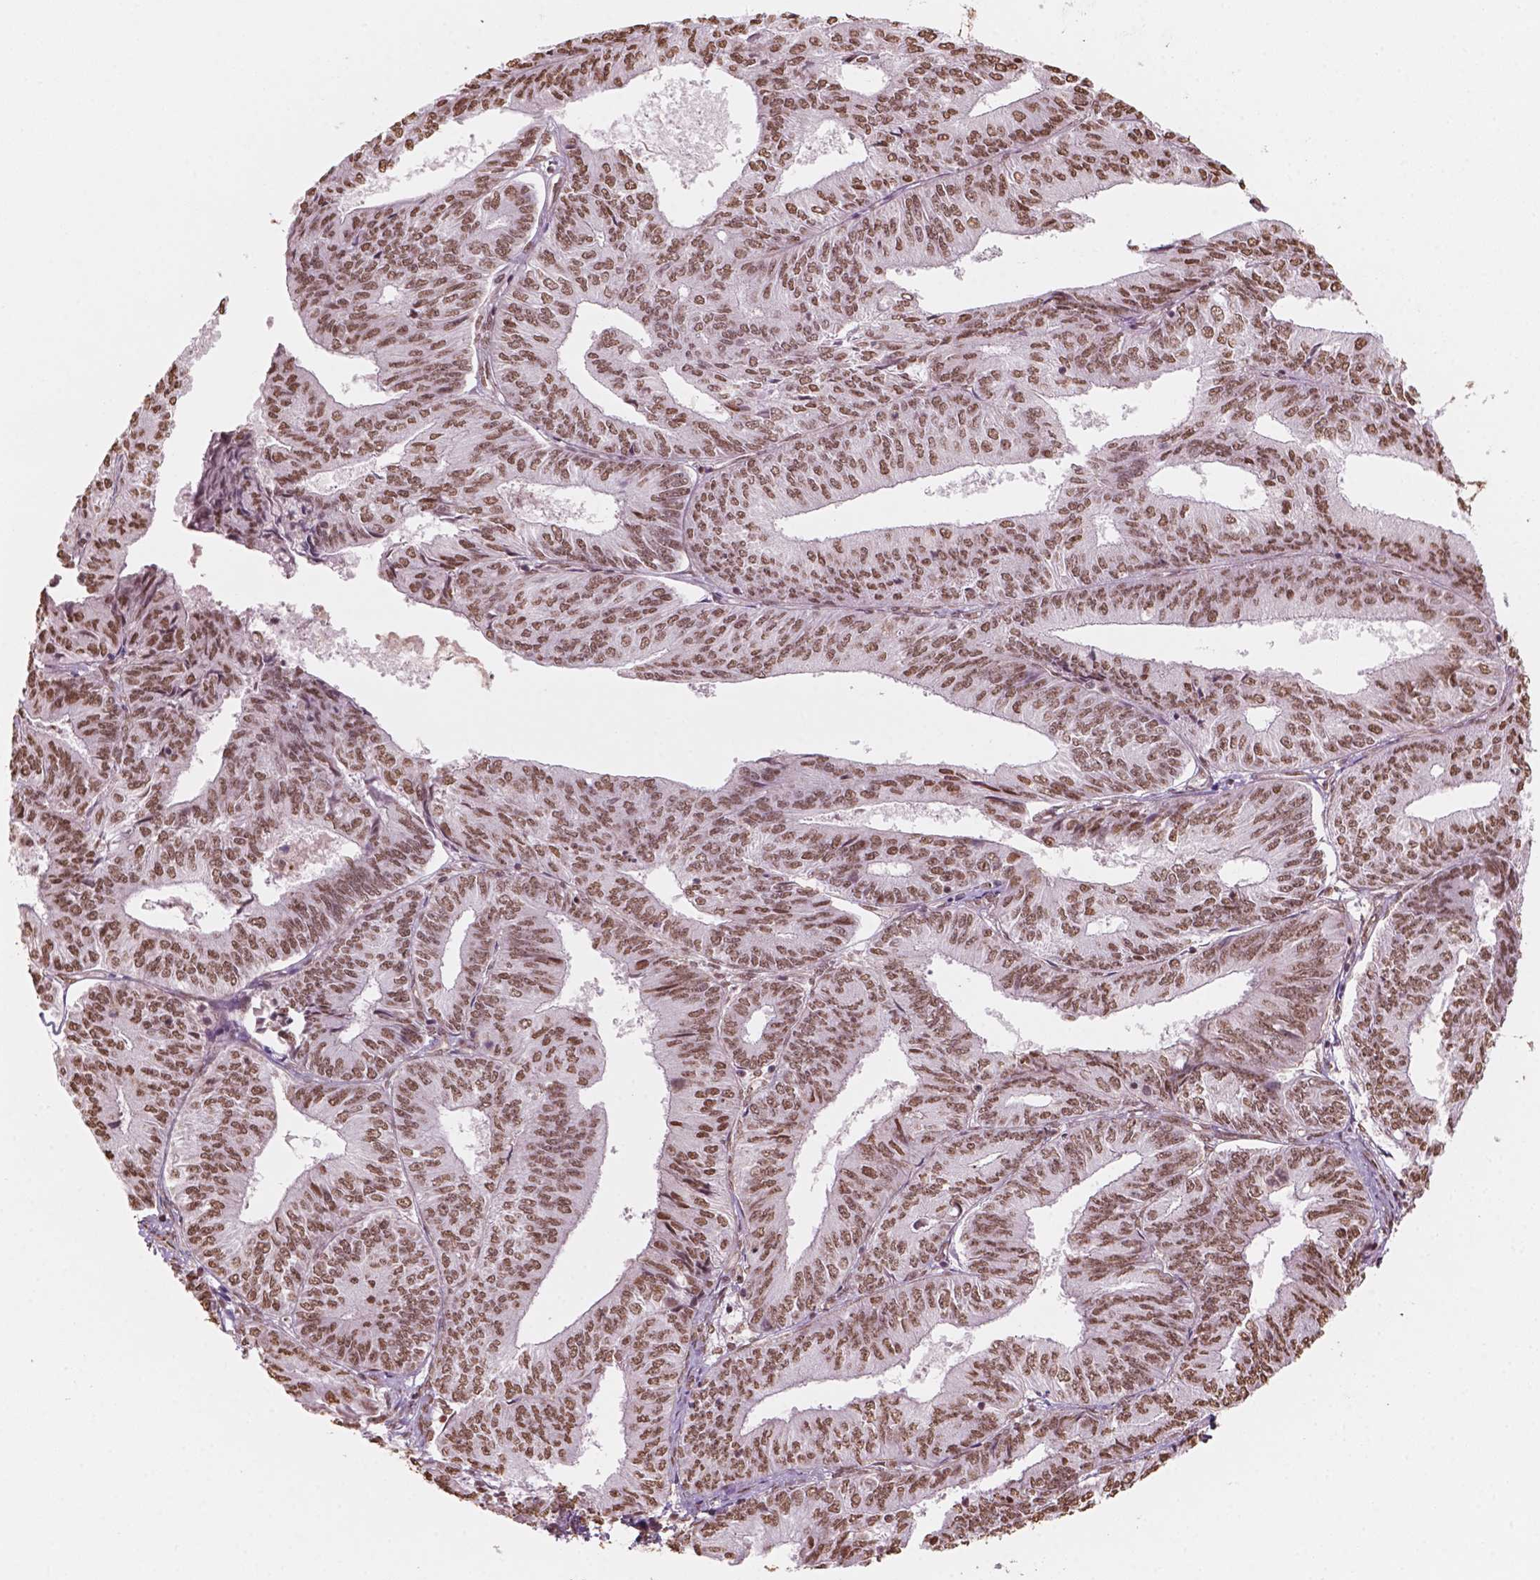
{"staining": {"intensity": "moderate", "quantity": ">75%", "location": "nuclear"}, "tissue": "endometrial cancer", "cell_type": "Tumor cells", "image_type": "cancer", "snomed": [{"axis": "morphology", "description": "Adenocarcinoma, NOS"}, {"axis": "topography", "description": "Endometrium"}], "caption": "Immunohistochemical staining of human endometrial adenocarcinoma shows medium levels of moderate nuclear protein expression in about >75% of tumor cells.", "gene": "GTF3C5", "patient": {"sex": "female", "age": 58}}